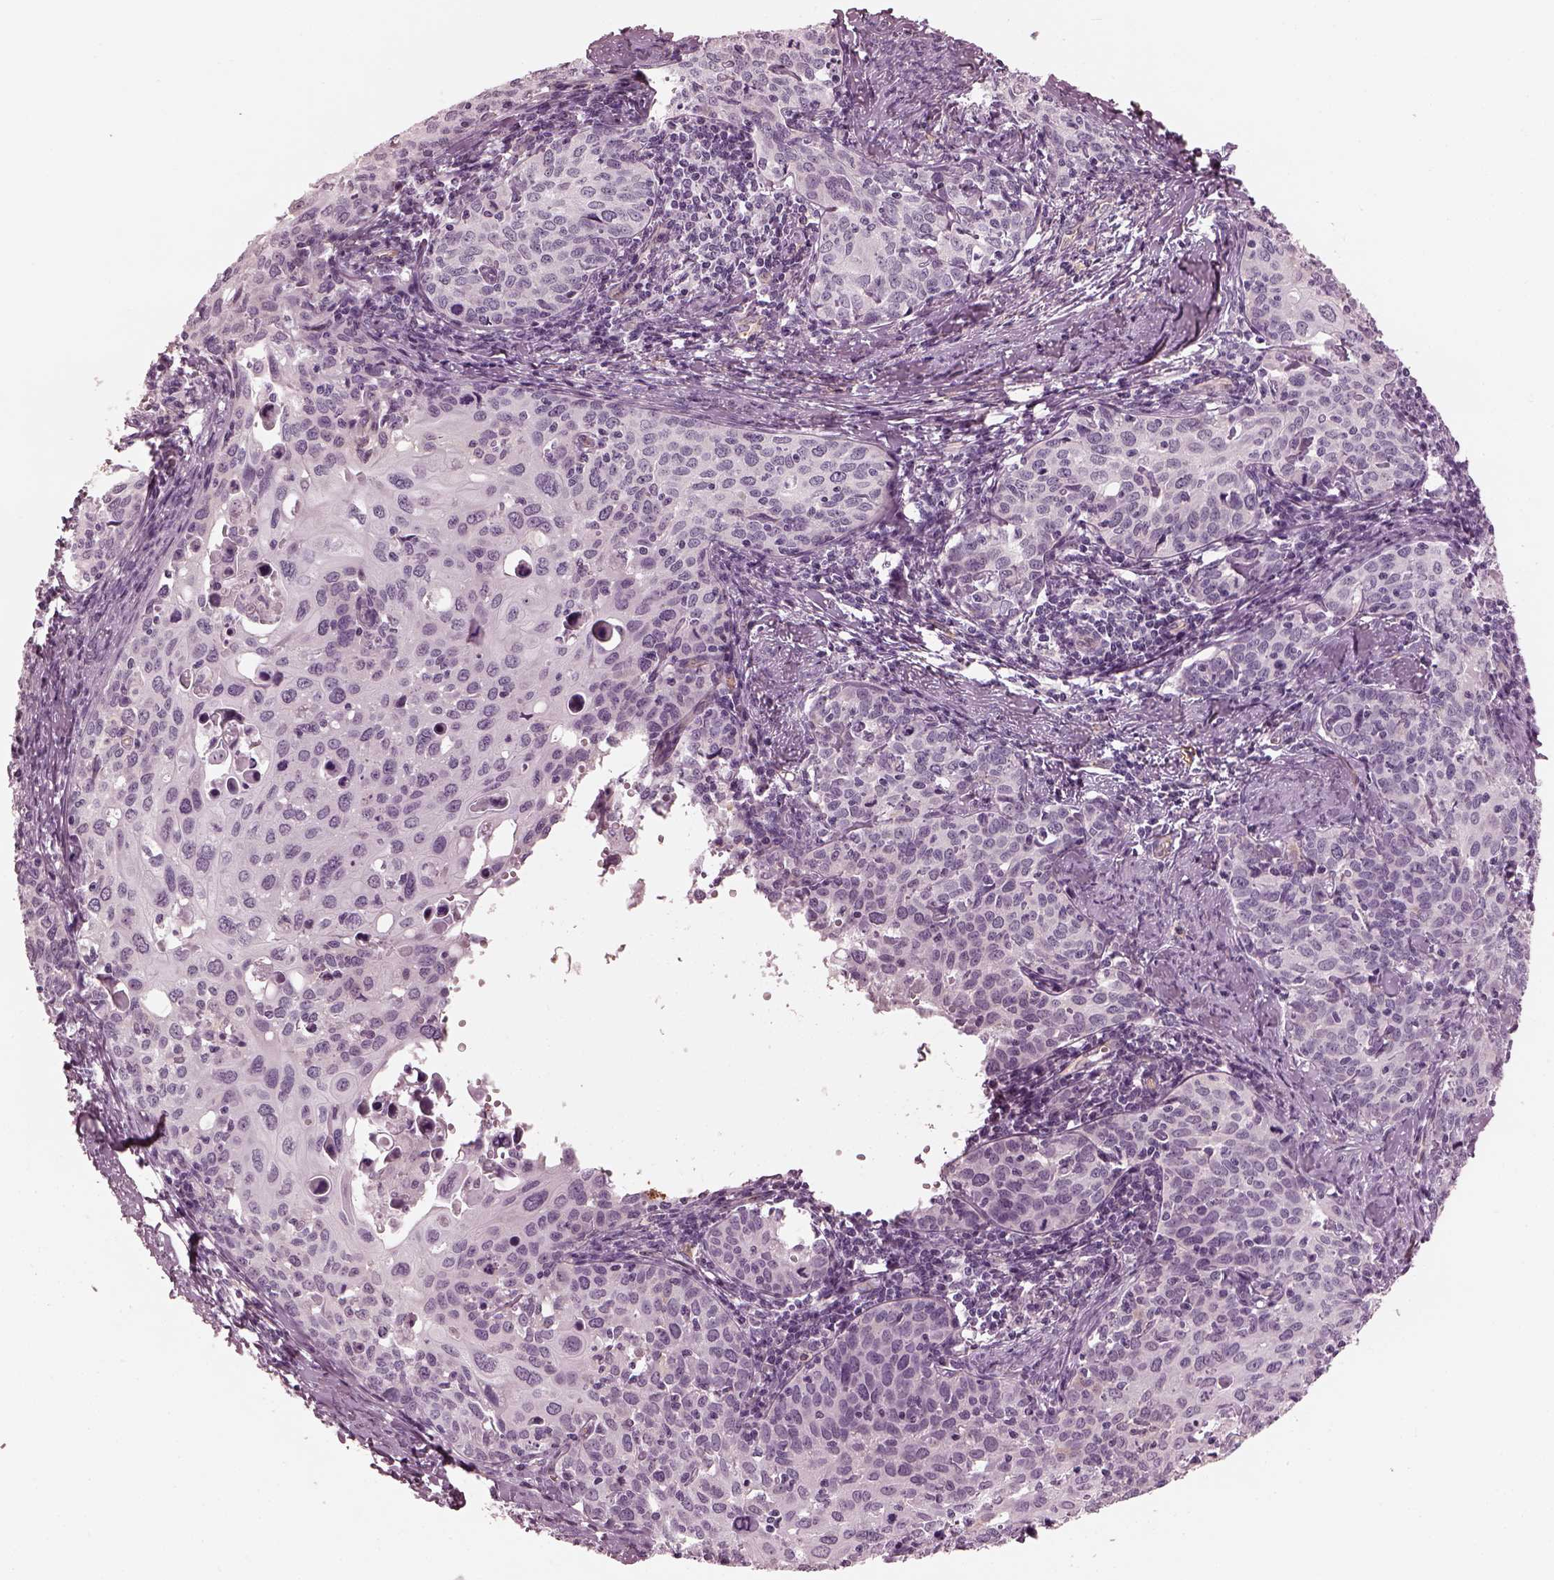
{"staining": {"intensity": "negative", "quantity": "none", "location": "none"}, "tissue": "cervical cancer", "cell_type": "Tumor cells", "image_type": "cancer", "snomed": [{"axis": "morphology", "description": "Squamous cell carcinoma, NOS"}, {"axis": "topography", "description": "Cervix"}], "caption": "High power microscopy histopathology image of an immunohistochemistry micrograph of squamous cell carcinoma (cervical), revealing no significant expression in tumor cells. (DAB IHC, high magnification).", "gene": "EIF4E1B", "patient": {"sex": "female", "age": 62}}